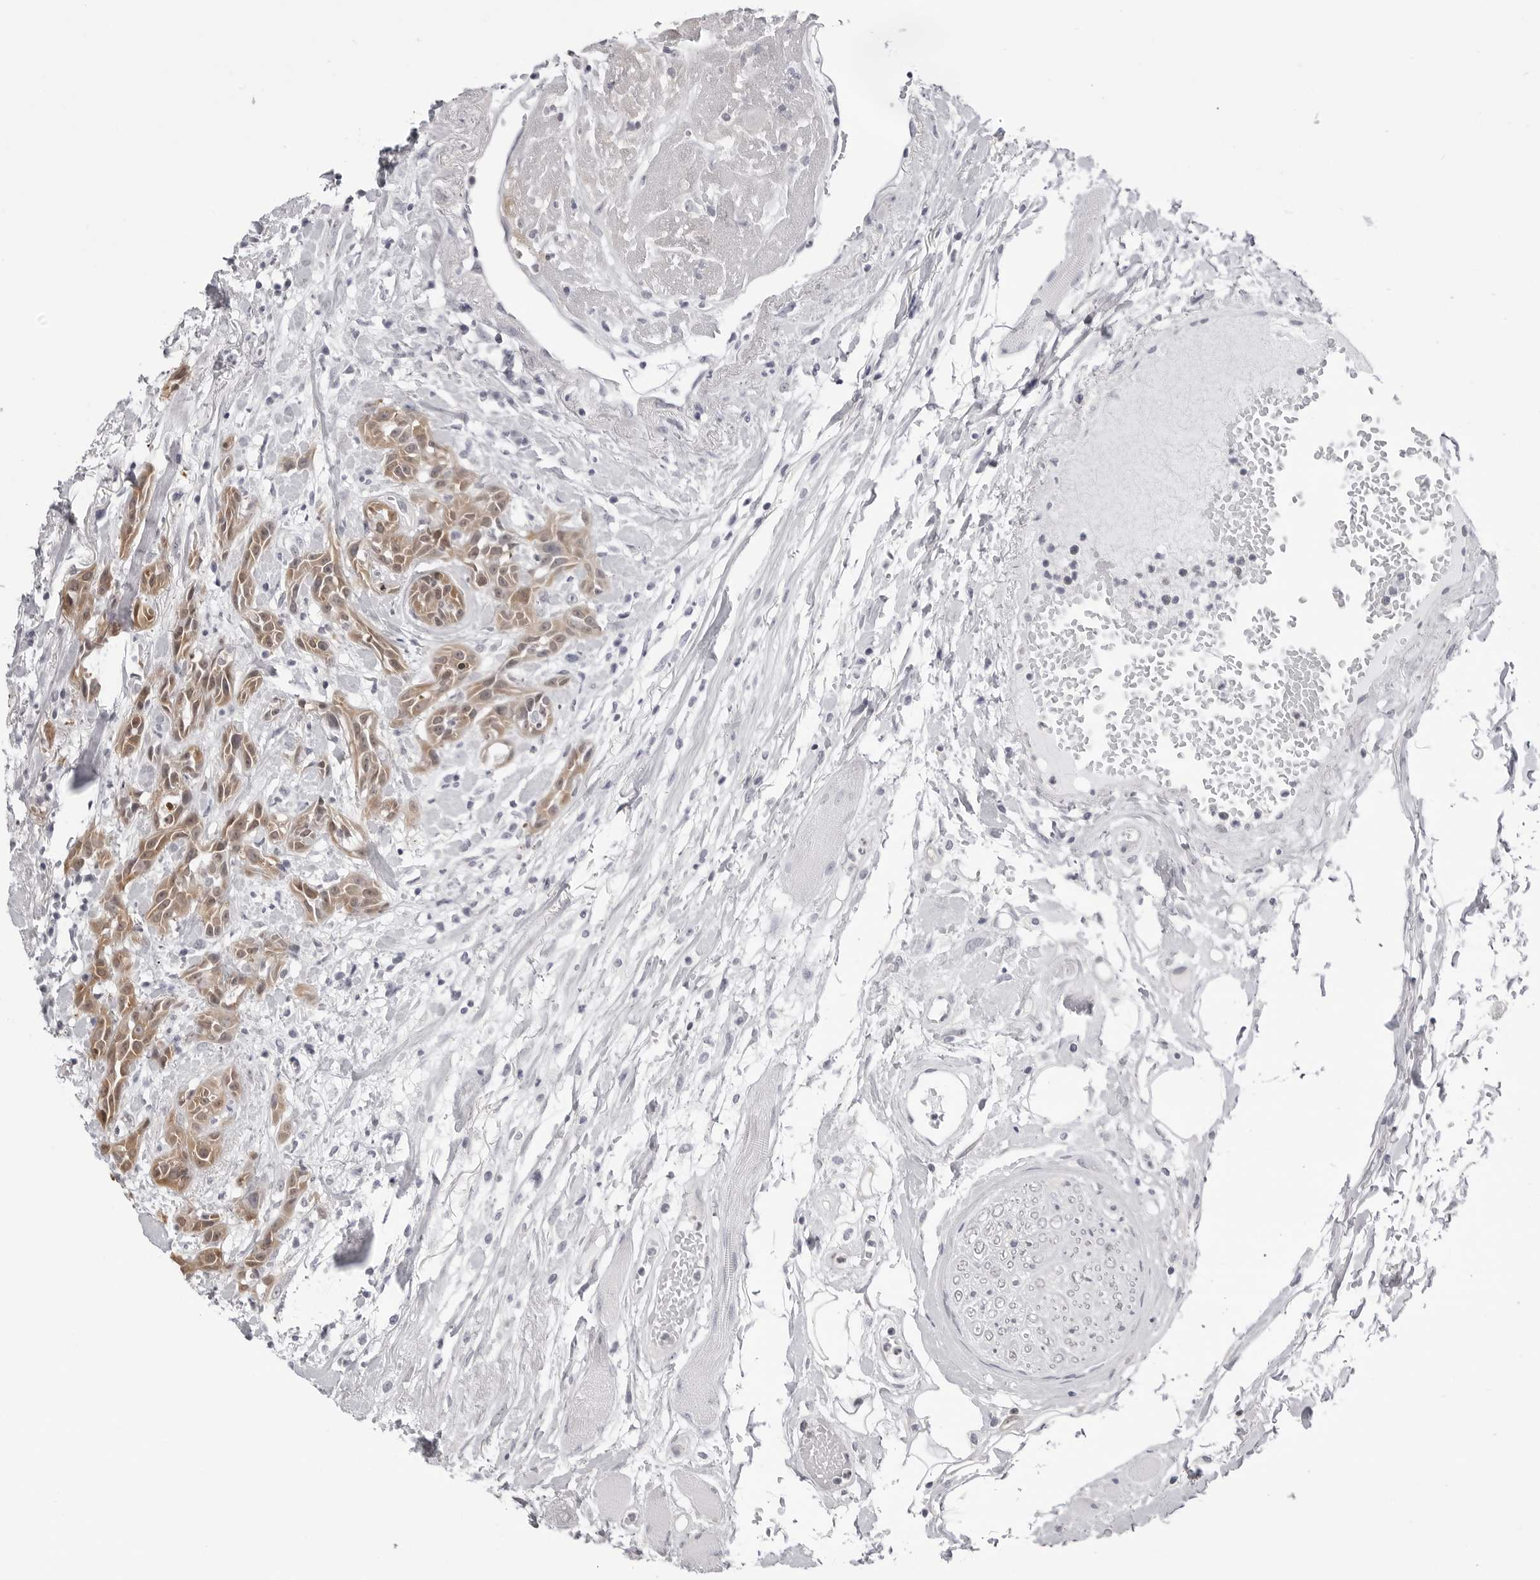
{"staining": {"intensity": "moderate", "quantity": ">75%", "location": "cytoplasmic/membranous,nuclear"}, "tissue": "head and neck cancer", "cell_type": "Tumor cells", "image_type": "cancer", "snomed": [{"axis": "morphology", "description": "Normal tissue, NOS"}, {"axis": "morphology", "description": "Squamous cell carcinoma, NOS"}, {"axis": "topography", "description": "Cartilage tissue"}, {"axis": "topography", "description": "Head-Neck"}], "caption": "An image of head and neck cancer stained for a protein demonstrates moderate cytoplasmic/membranous and nuclear brown staining in tumor cells.", "gene": "YWHAG", "patient": {"sex": "male", "age": 62}}